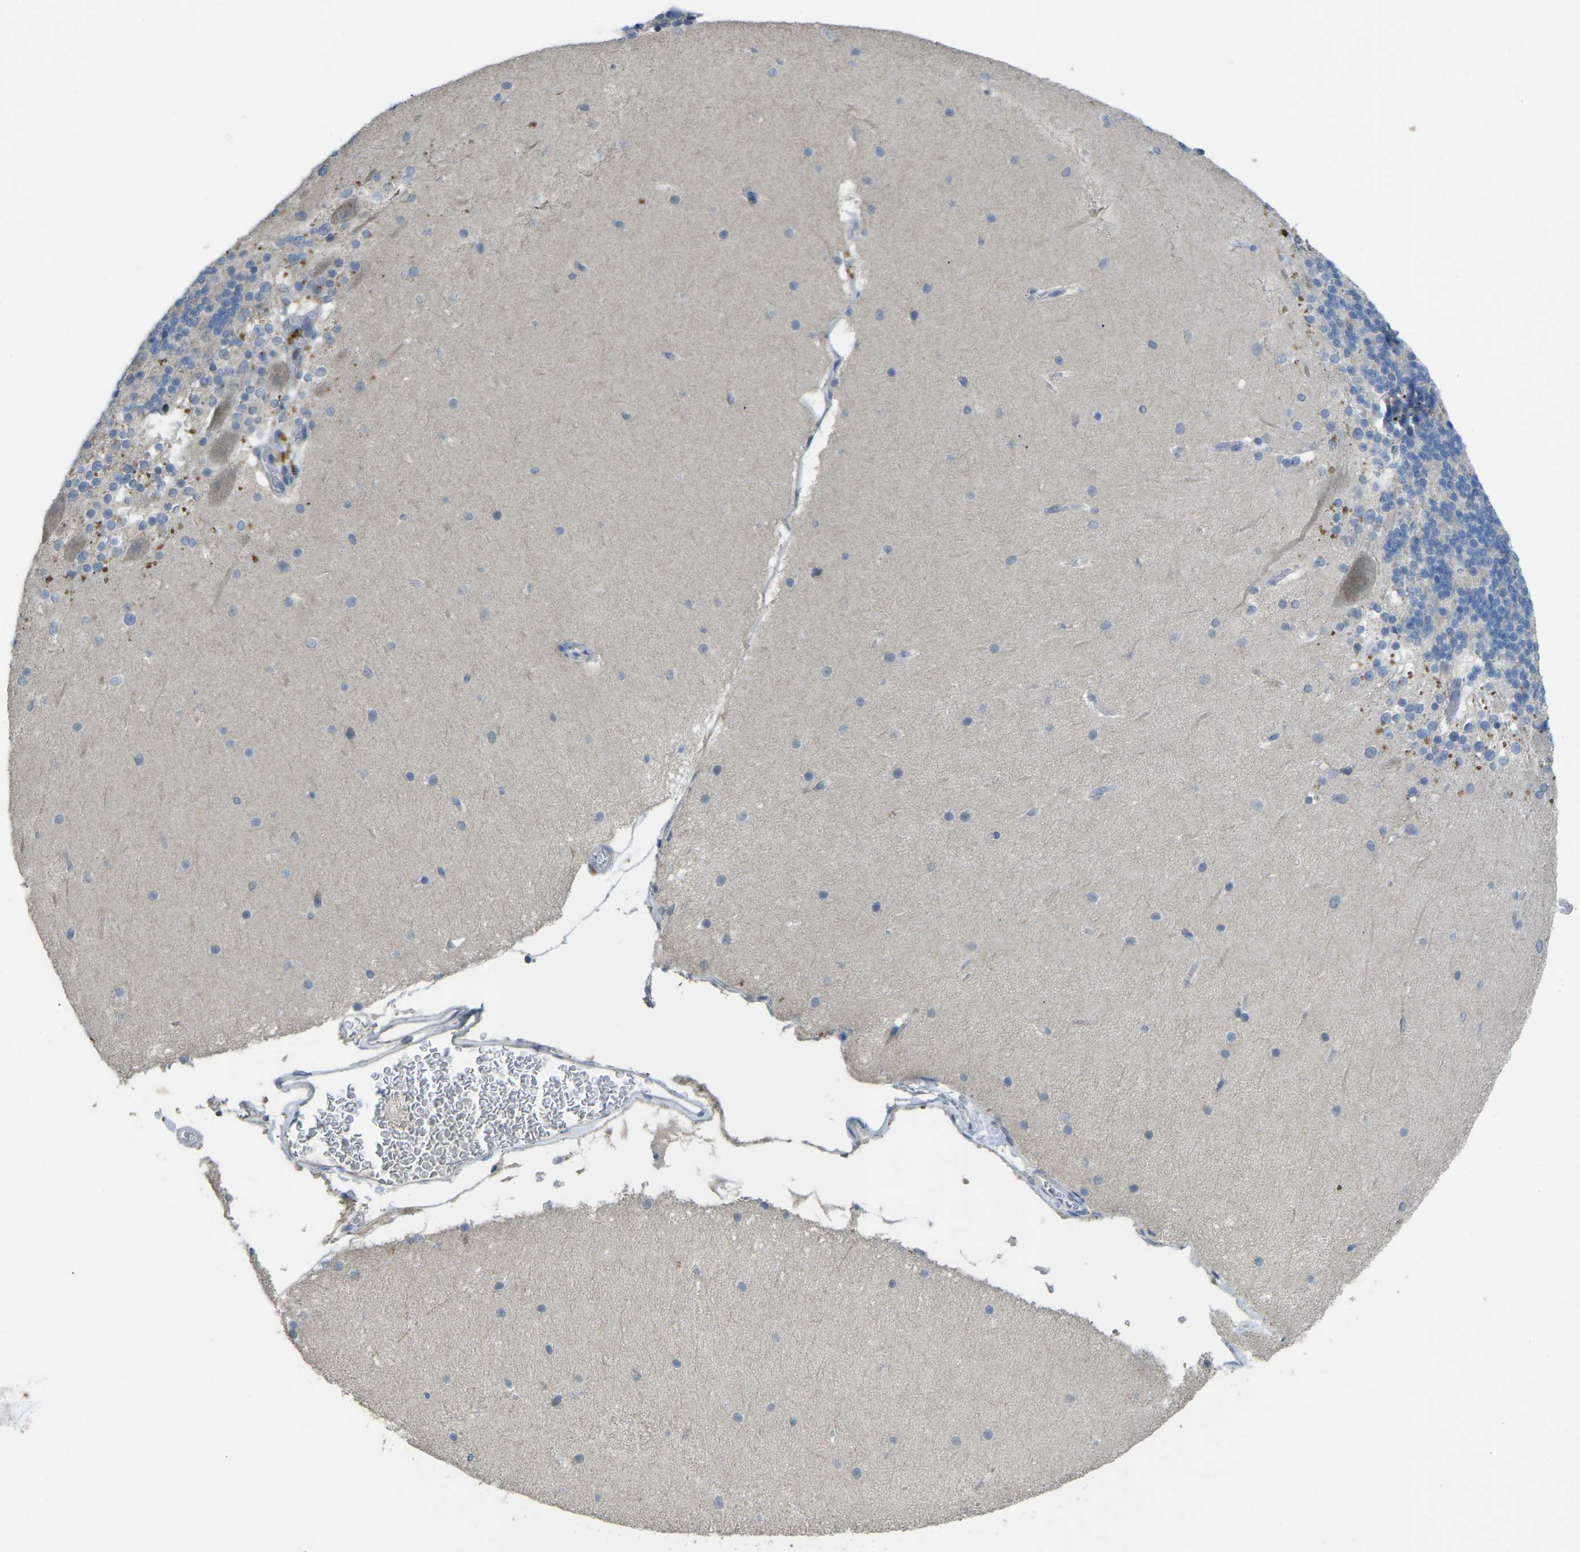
{"staining": {"intensity": "negative", "quantity": "none", "location": "none"}, "tissue": "cerebellum", "cell_type": "Cells in granular layer", "image_type": "normal", "snomed": [{"axis": "morphology", "description": "Normal tissue, NOS"}, {"axis": "topography", "description": "Cerebellum"}], "caption": "Protein analysis of benign cerebellum exhibits no significant positivity in cells in granular layer. (Stains: DAB (3,3'-diaminobenzidine) immunohistochemistry (IHC) with hematoxylin counter stain, Microscopy: brightfield microscopy at high magnification).", "gene": "CD19", "patient": {"sex": "female", "age": 19}}